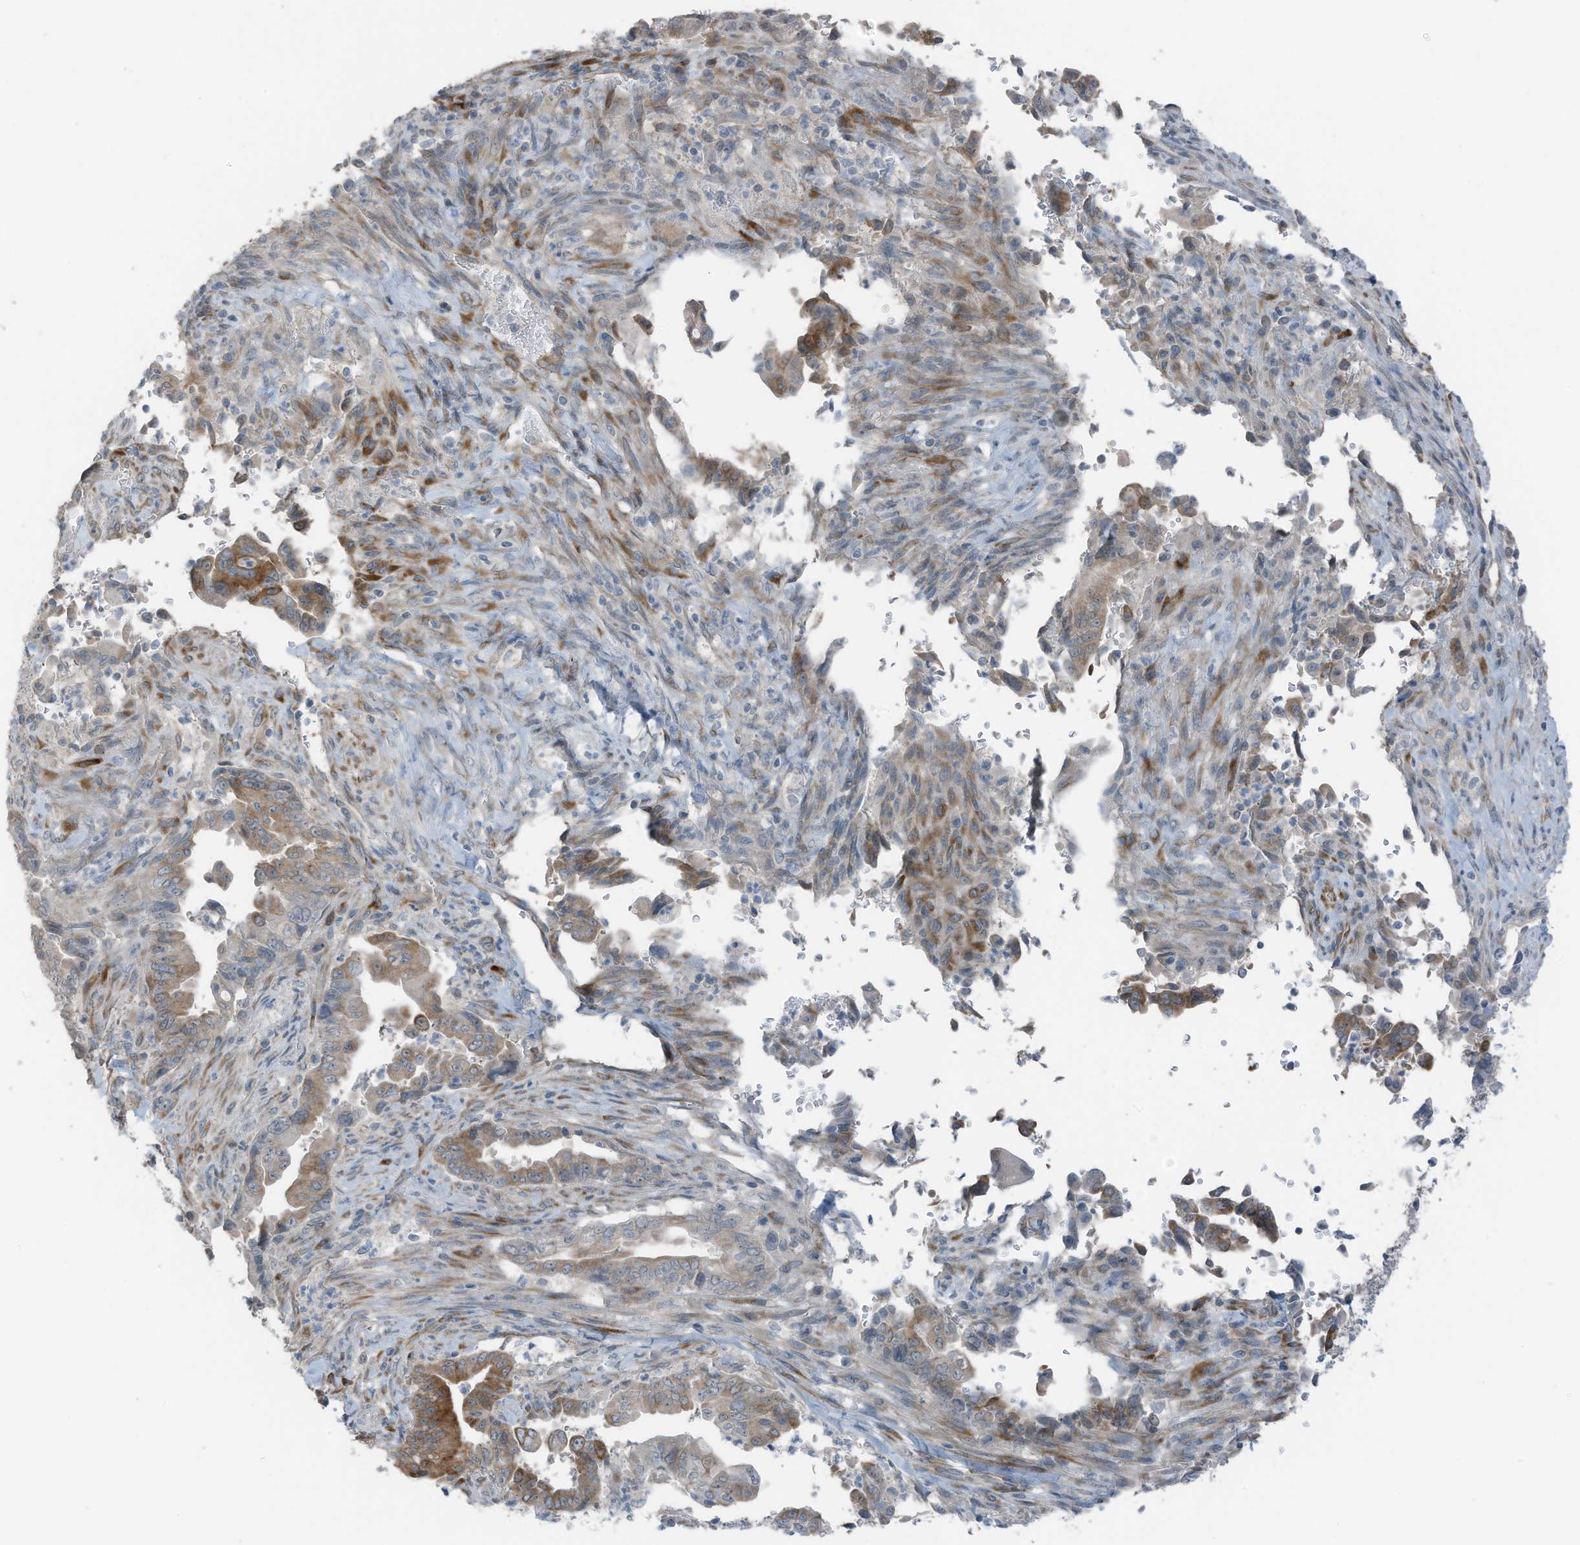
{"staining": {"intensity": "moderate", "quantity": ">75%", "location": "cytoplasmic/membranous"}, "tissue": "pancreatic cancer", "cell_type": "Tumor cells", "image_type": "cancer", "snomed": [{"axis": "morphology", "description": "Adenocarcinoma, NOS"}, {"axis": "topography", "description": "Pancreas"}], "caption": "Immunohistochemistry (IHC) (DAB) staining of pancreatic cancer shows moderate cytoplasmic/membranous protein positivity in about >75% of tumor cells.", "gene": "ARHGEF33", "patient": {"sex": "male", "age": 70}}